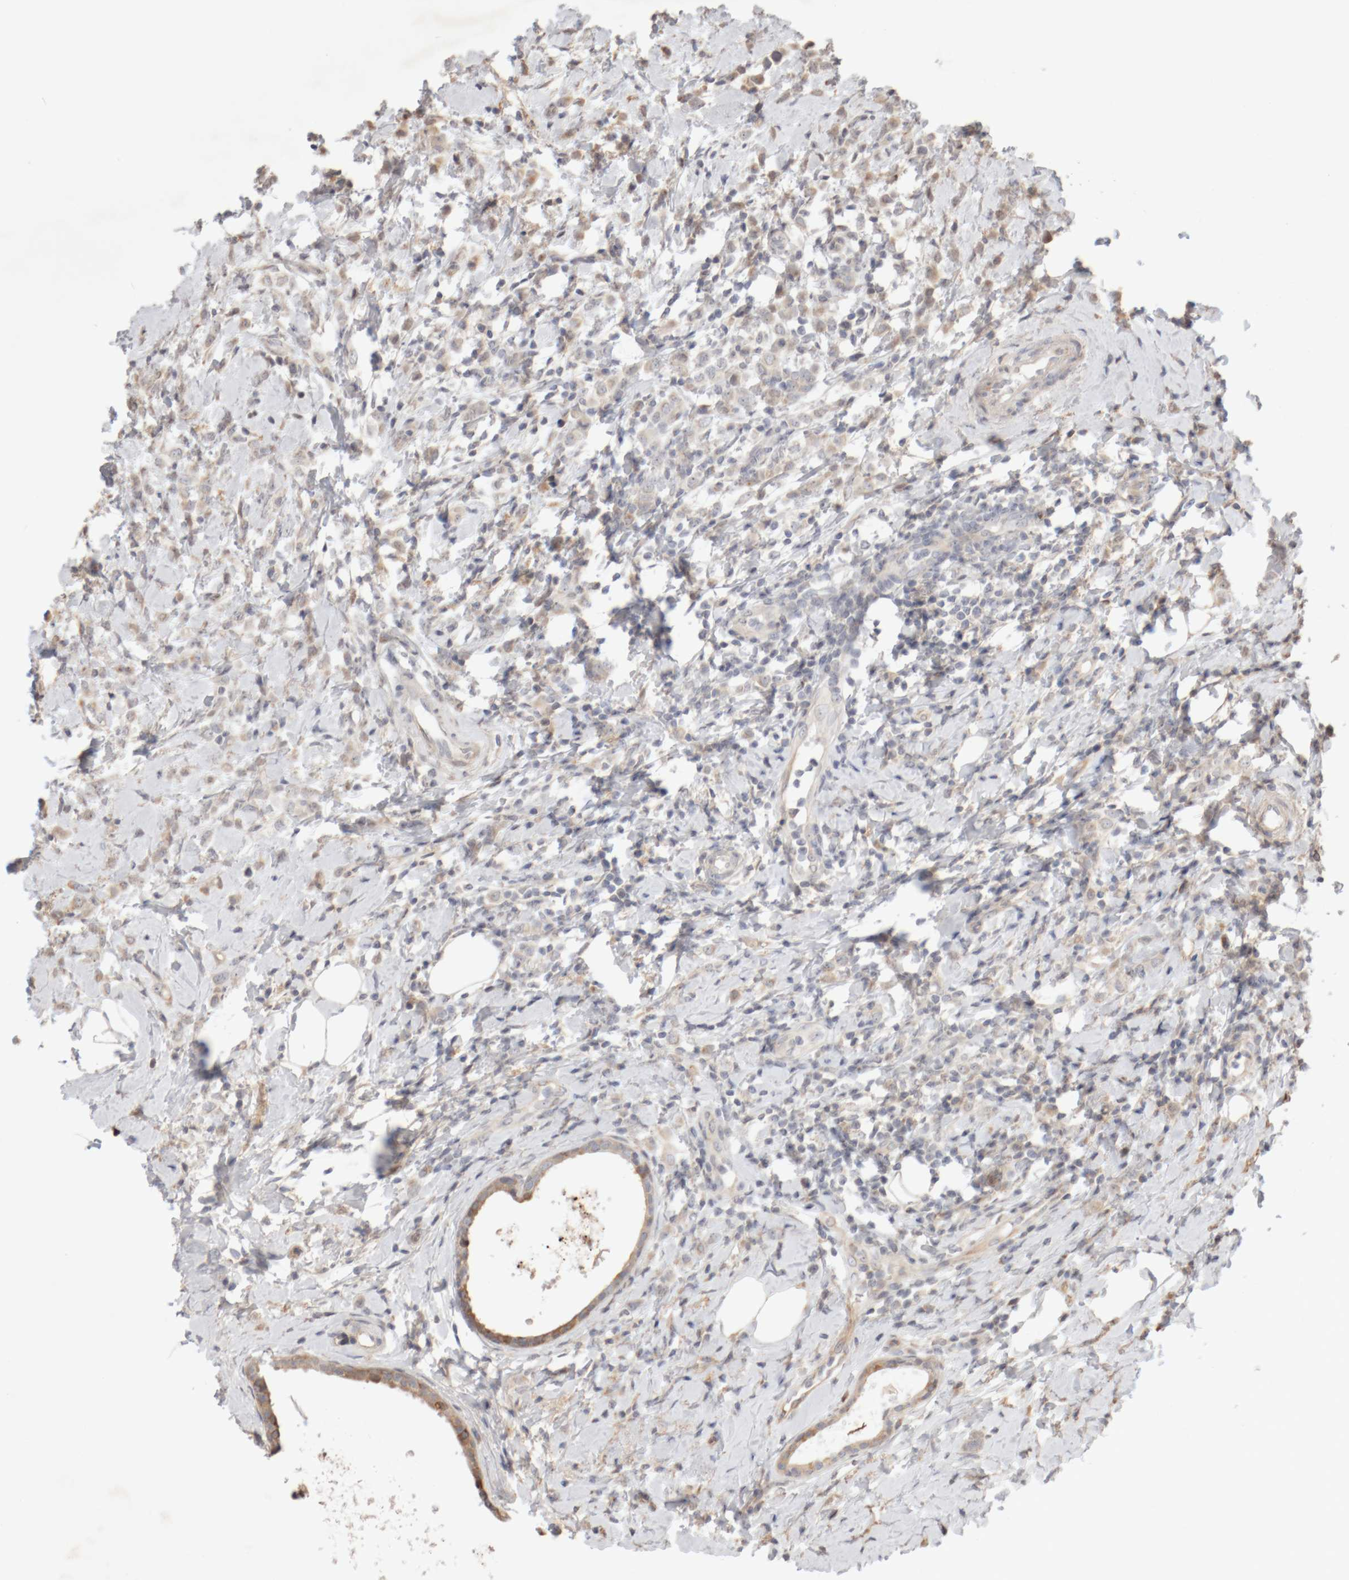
{"staining": {"intensity": "weak", "quantity": "25%-75%", "location": "cytoplasmic/membranous"}, "tissue": "breast cancer", "cell_type": "Tumor cells", "image_type": "cancer", "snomed": [{"axis": "morphology", "description": "Lobular carcinoma"}, {"axis": "topography", "description": "Breast"}], "caption": "Breast cancer (lobular carcinoma) tissue reveals weak cytoplasmic/membranous staining in about 25%-75% of tumor cells", "gene": "DPH7", "patient": {"sex": "female", "age": 47}}